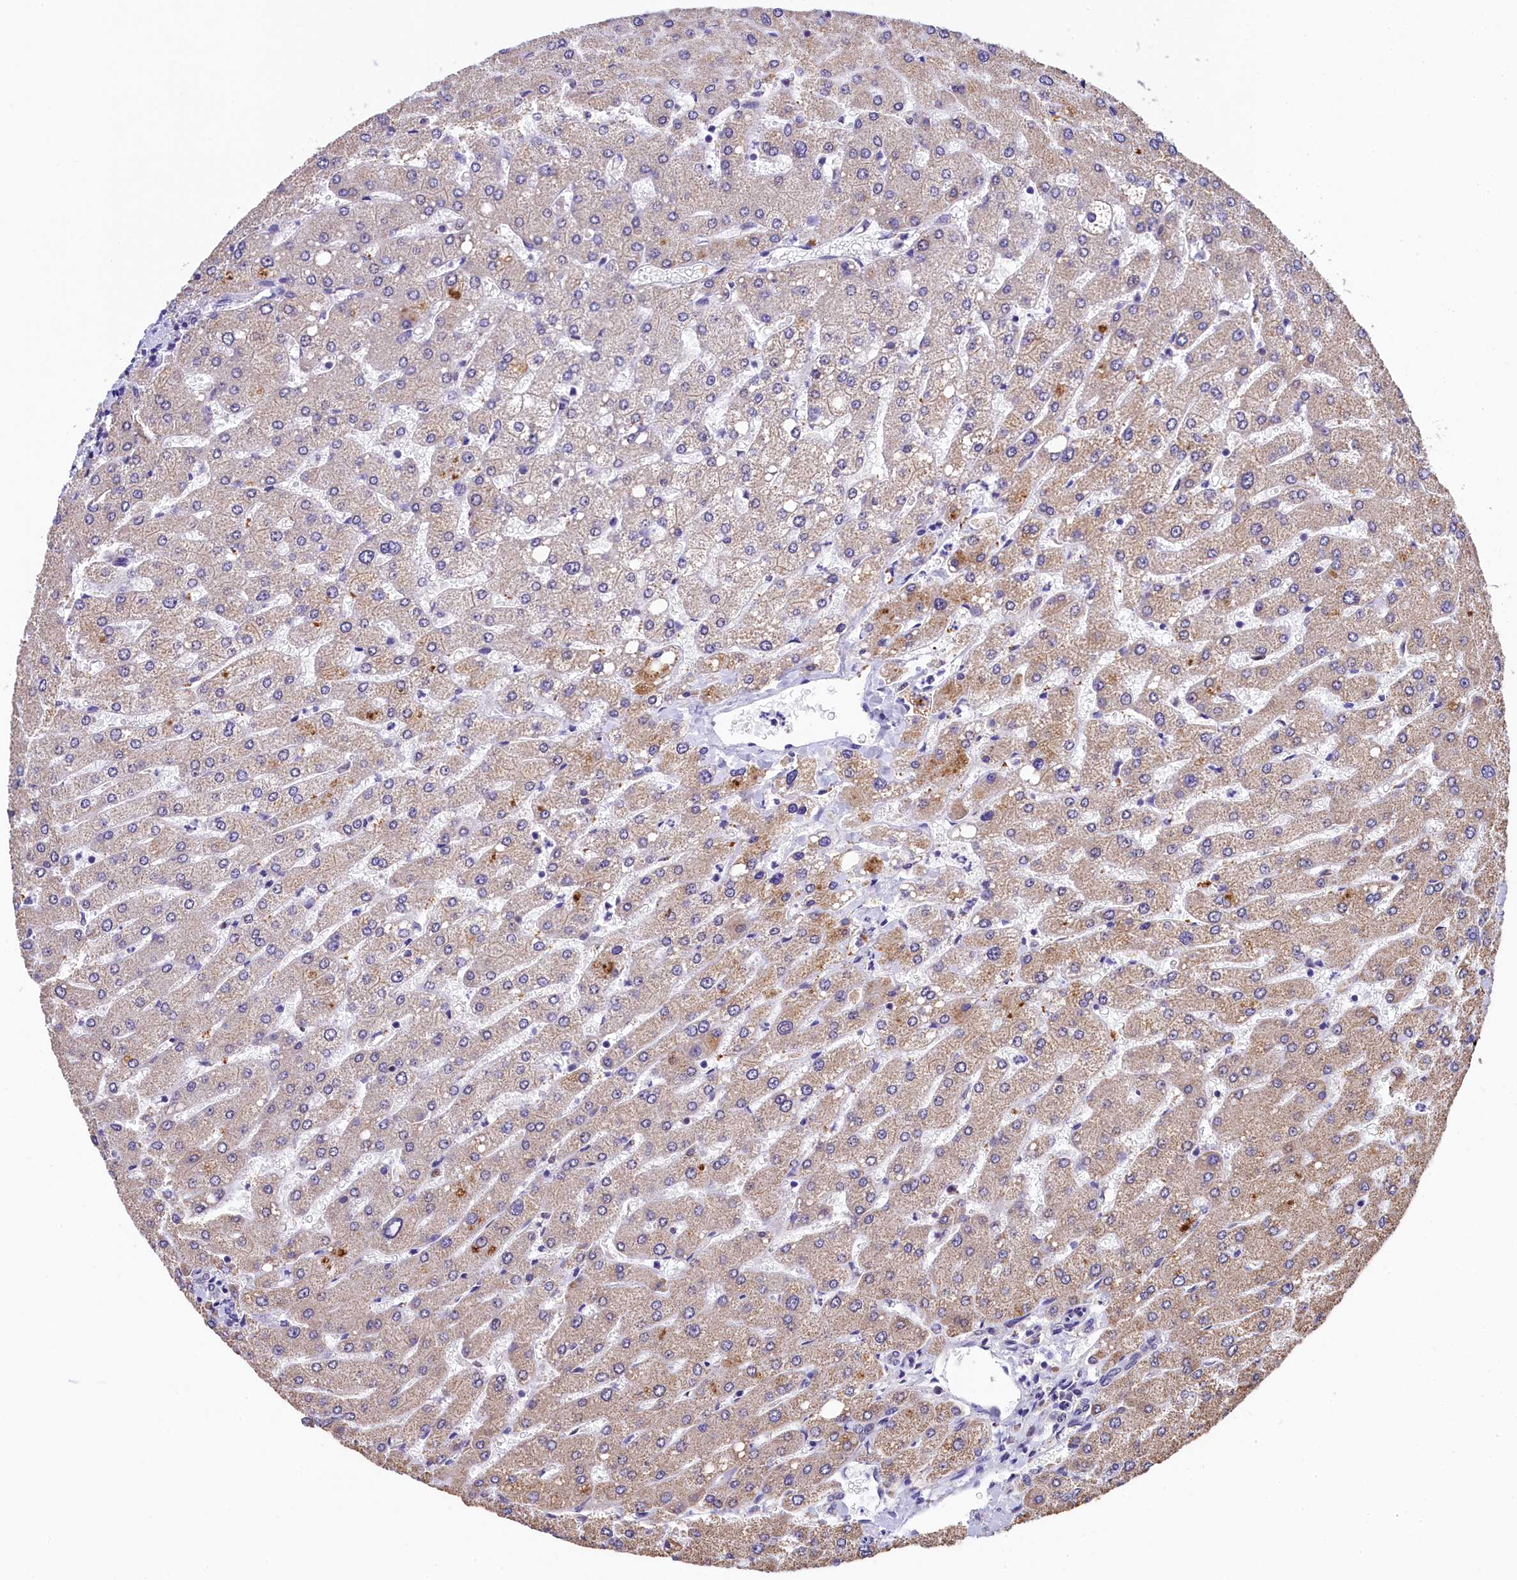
{"staining": {"intensity": "negative", "quantity": "none", "location": "none"}, "tissue": "liver", "cell_type": "Cholangiocytes", "image_type": "normal", "snomed": [{"axis": "morphology", "description": "Normal tissue, NOS"}, {"axis": "topography", "description": "Liver"}], "caption": "Immunohistochemistry (IHC) image of unremarkable human liver stained for a protein (brown), which demonstrates no positivity in cholangiocytes. (Stains: DAB IHC with hematoxylin counter stain, Microscopy: brightfield microscopy at high magnification).", "gene": "HECTD4", "patient": {"sex": "male", "age": 55}}